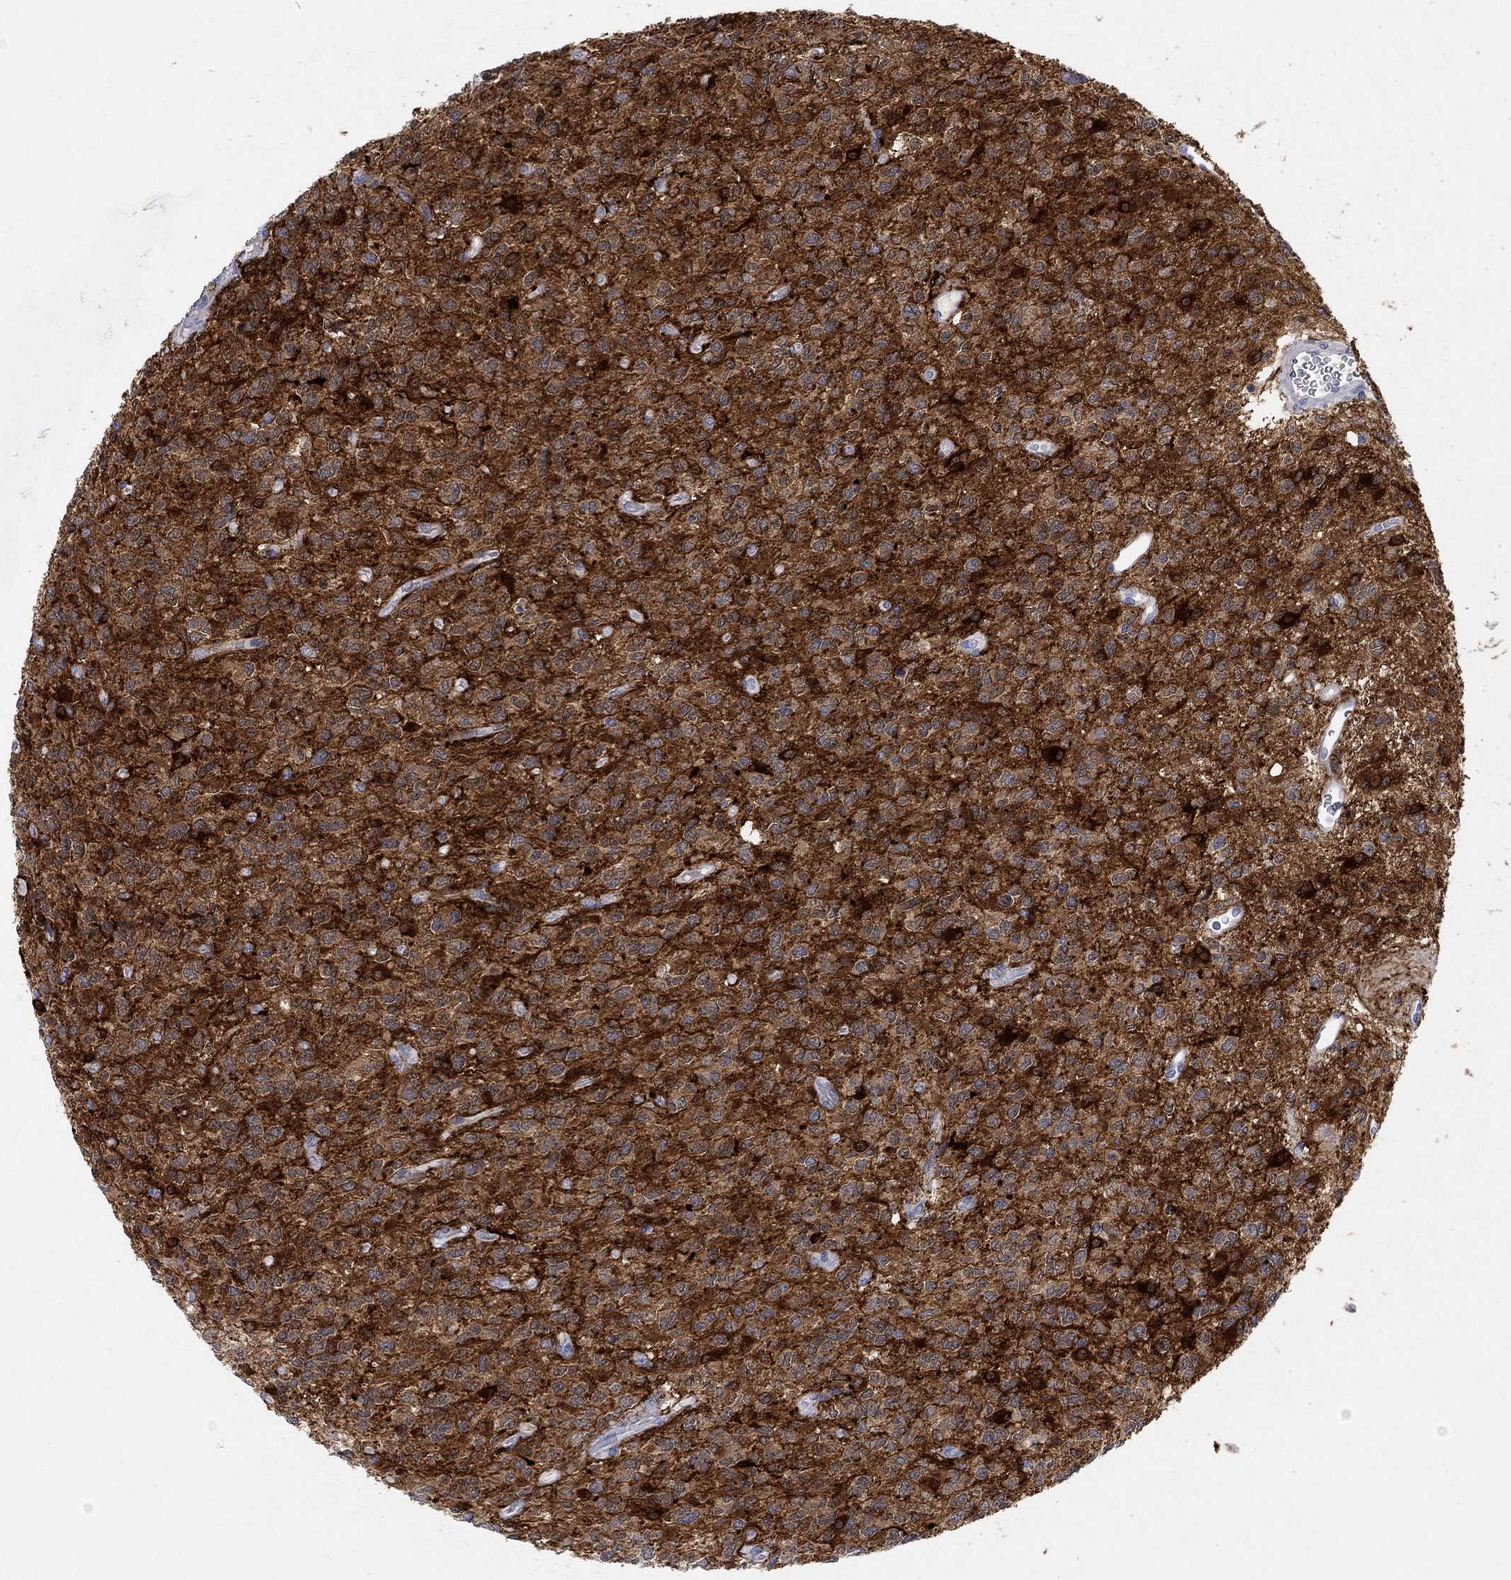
{"staining": {"intensity": "negative", "quantity": "none", "location": "none"}, "tissue": "glioma", "cell_type": "Tumor cells", "image_type": "cancer", "snomed": [{"axis": "morphology", "description": "Glioma, malignant, Low grade"}, {"axis": "topography", "description": "Brain"}], "caption": "DAB (3,3'-diaminobenzidine) immunohistochemical staining of malignant glioma (low-grade) shows no significant staining in tumor cells.", "gene": "VAT1L", "patient": {"sex": "female", "age": 45}}